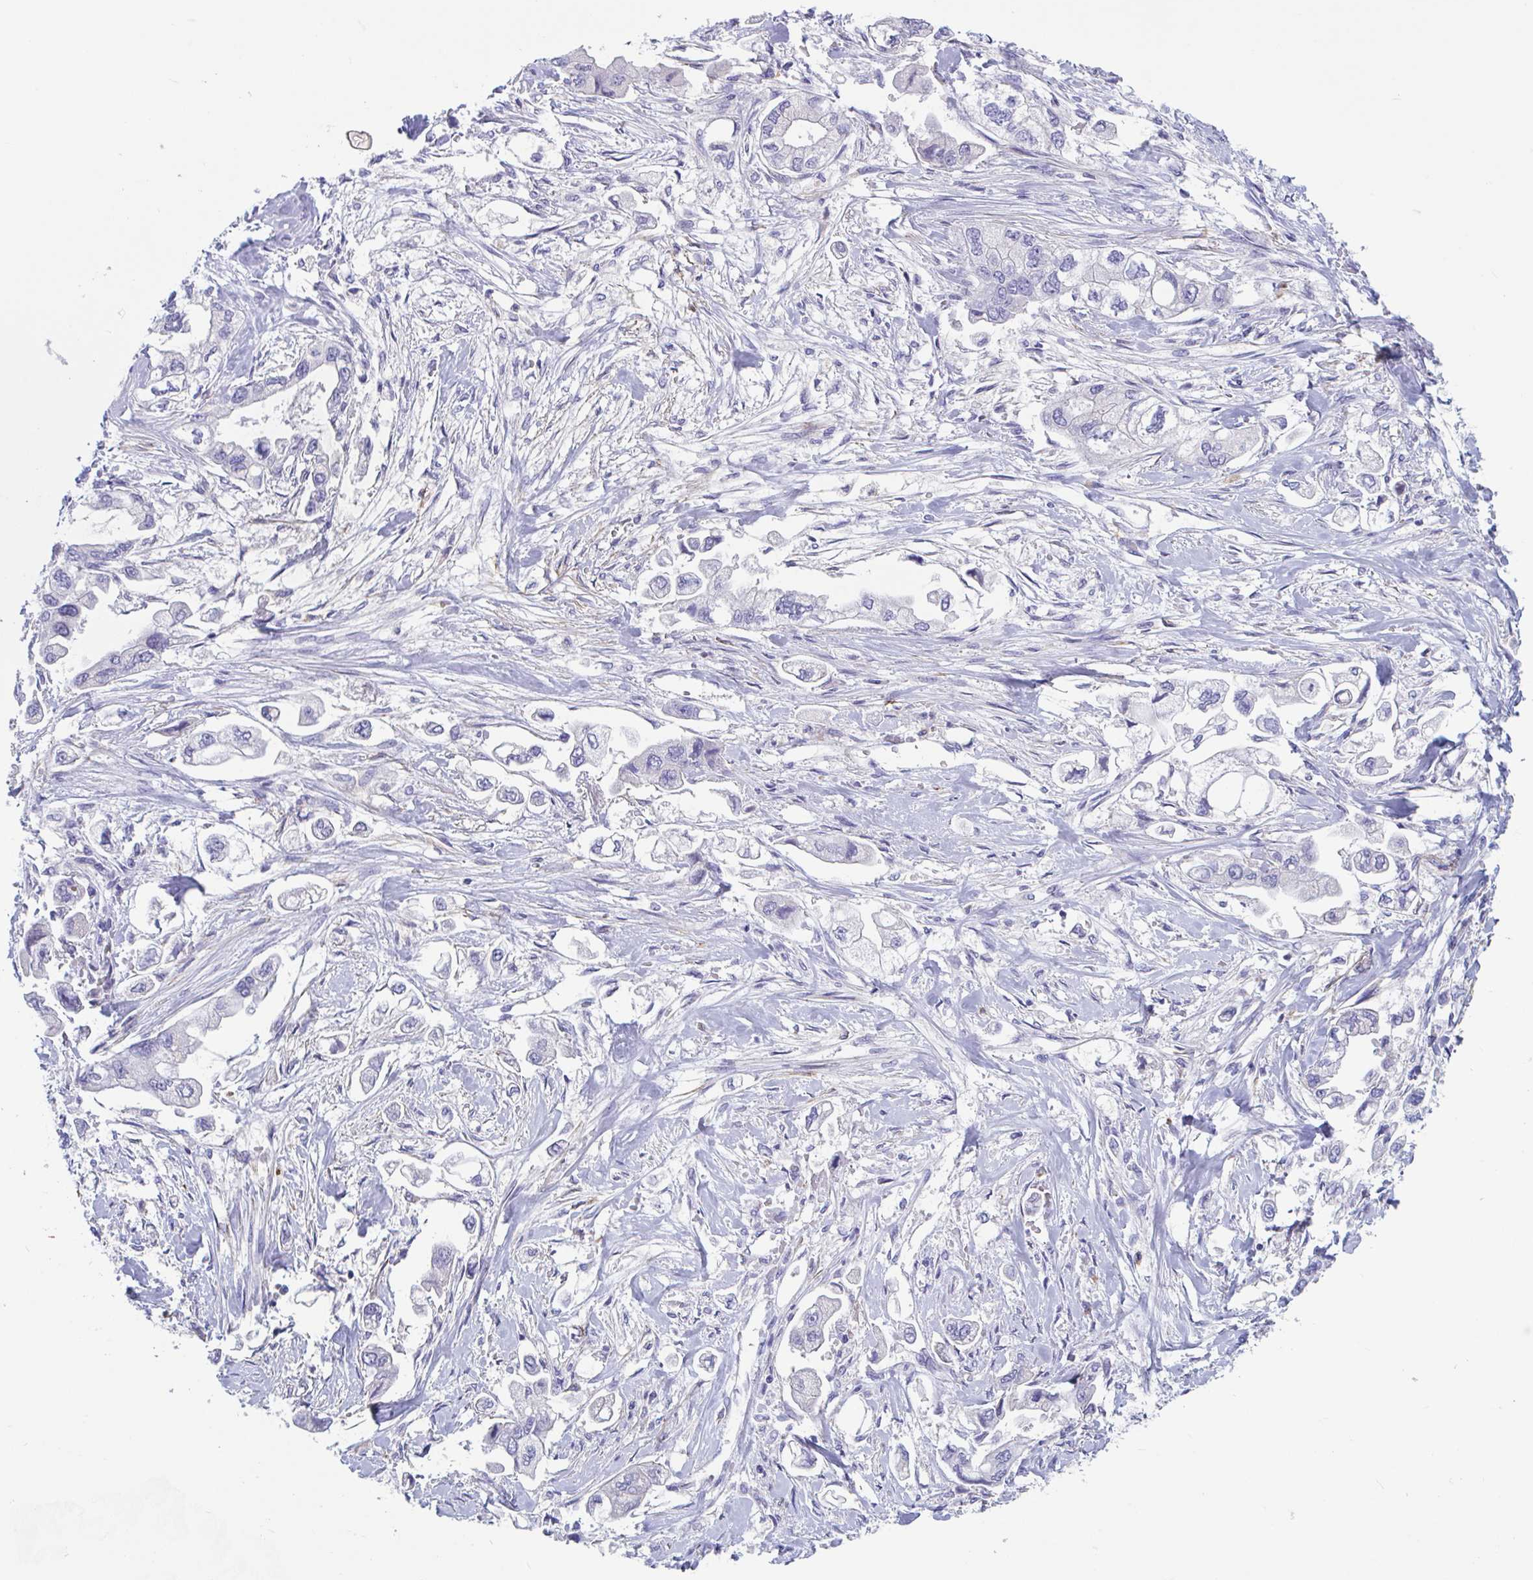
{"staining": {"intensity": "negative", "quantity": "none", "location": "none"}, "tissue": "stomach cancer", "cell_type": "Tumor cells", "image_type": "cancer", "snomed": [{"axis": "morphology", "description": "Adenocarcinoma, NOS"}, {"axis": "topography", "description": "Stomach"}], "caption": "Immunohistochemistry (IHC) of adenocarcinoma (stomach) demonstrates no expression in tumor cells.", "gene": "ZNHIT2", "patient": {"sex": "male", "age": 62}}